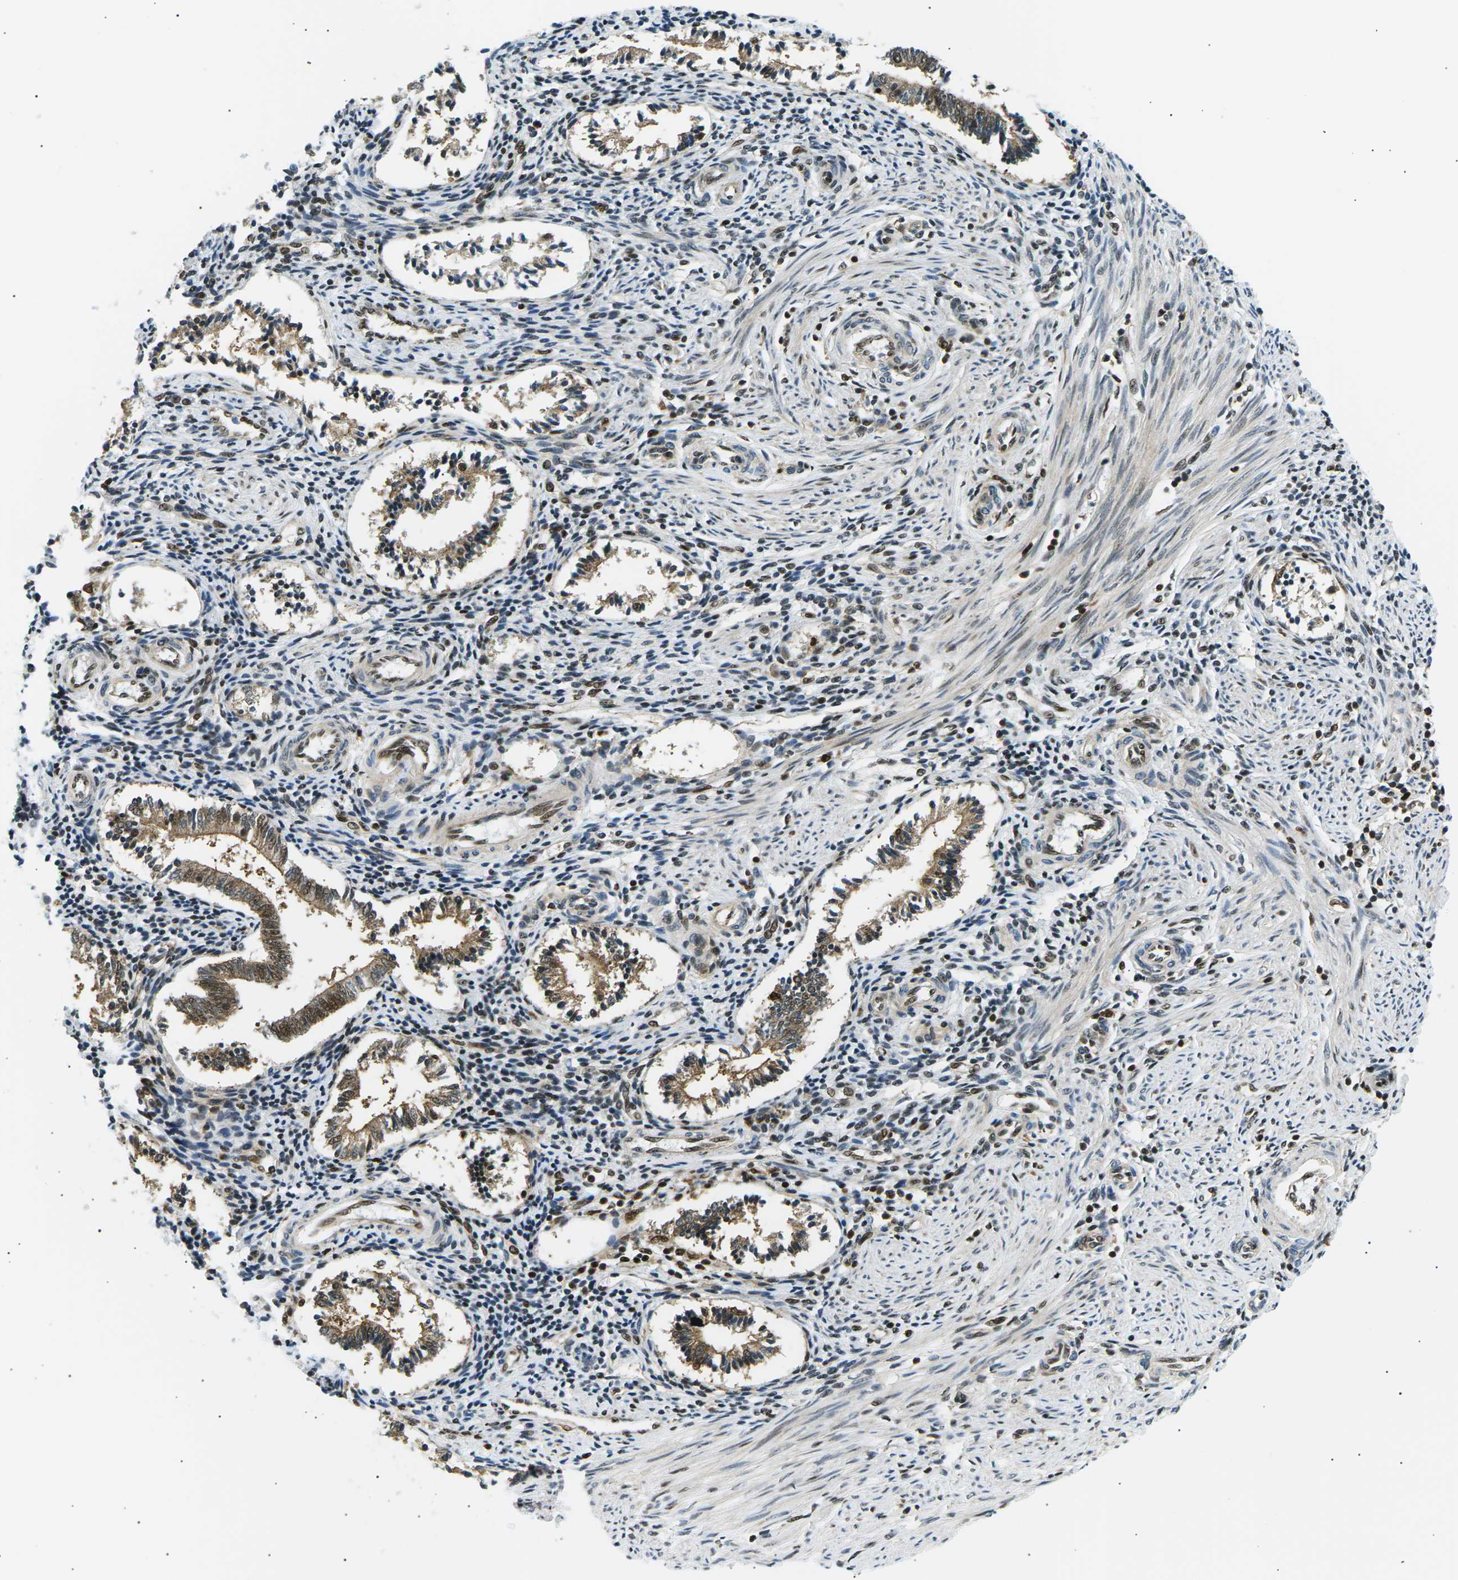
{"staining": {"intensity": "strong", "quantity": "25%-75%", "location": "nuclear"}, "tissue": "endometrium", "cell_type": "Cells in endometrial stroma", "image_type": "normal", "snomed": [{"axis": "morphology", "description": "Normal tissue, NOS"}, {"axis": "topography", "description": "Endometrium"}], "caption": "Immunohistochemical staining of normal human endometrium displays strong nuclear protein expression in approximately 25%-75% of cells in endometrial stroma.", "gene": "RPA2", "patient": {"sex": "female", "age": 42}}